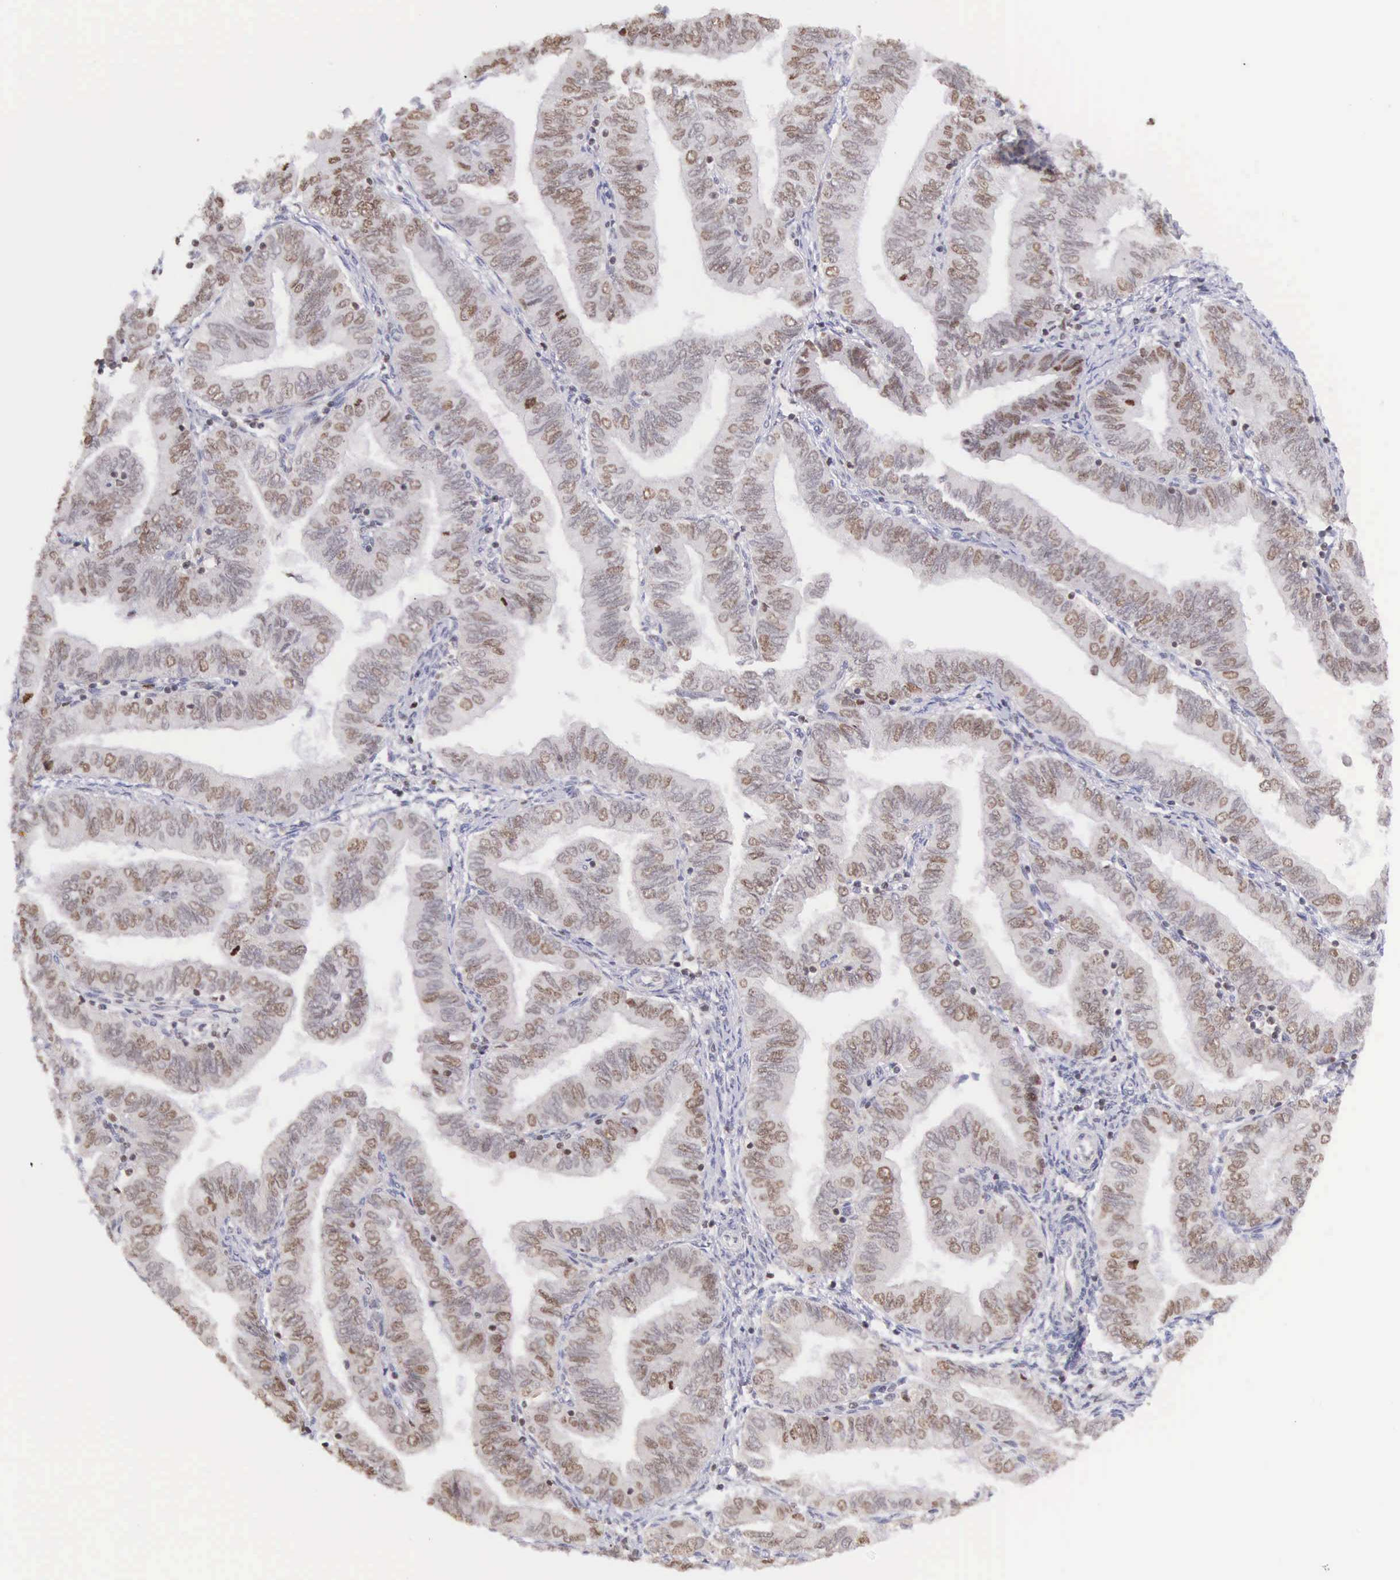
{"staining": {"intensity": "moderate", "quantity": "25%-75%", "location": "nuclear"}, "tissue": "endometrial cancer", "cell_type": "Tumor cells", "image_type": "cancer", "snomed": [{"axis": "morphology", "description": "Adenocarcinoma, NOS"}, {"axis": "topography", "description": "Endometrium"}], "caption": "An image showing moderate nuclear expression in about 25%-75% of tumor cells in endometrial cancer, as visualized by brown immunohistochemical staining.", "gene": "VRK1", "patient": {"sex": "female", "age": 51}}